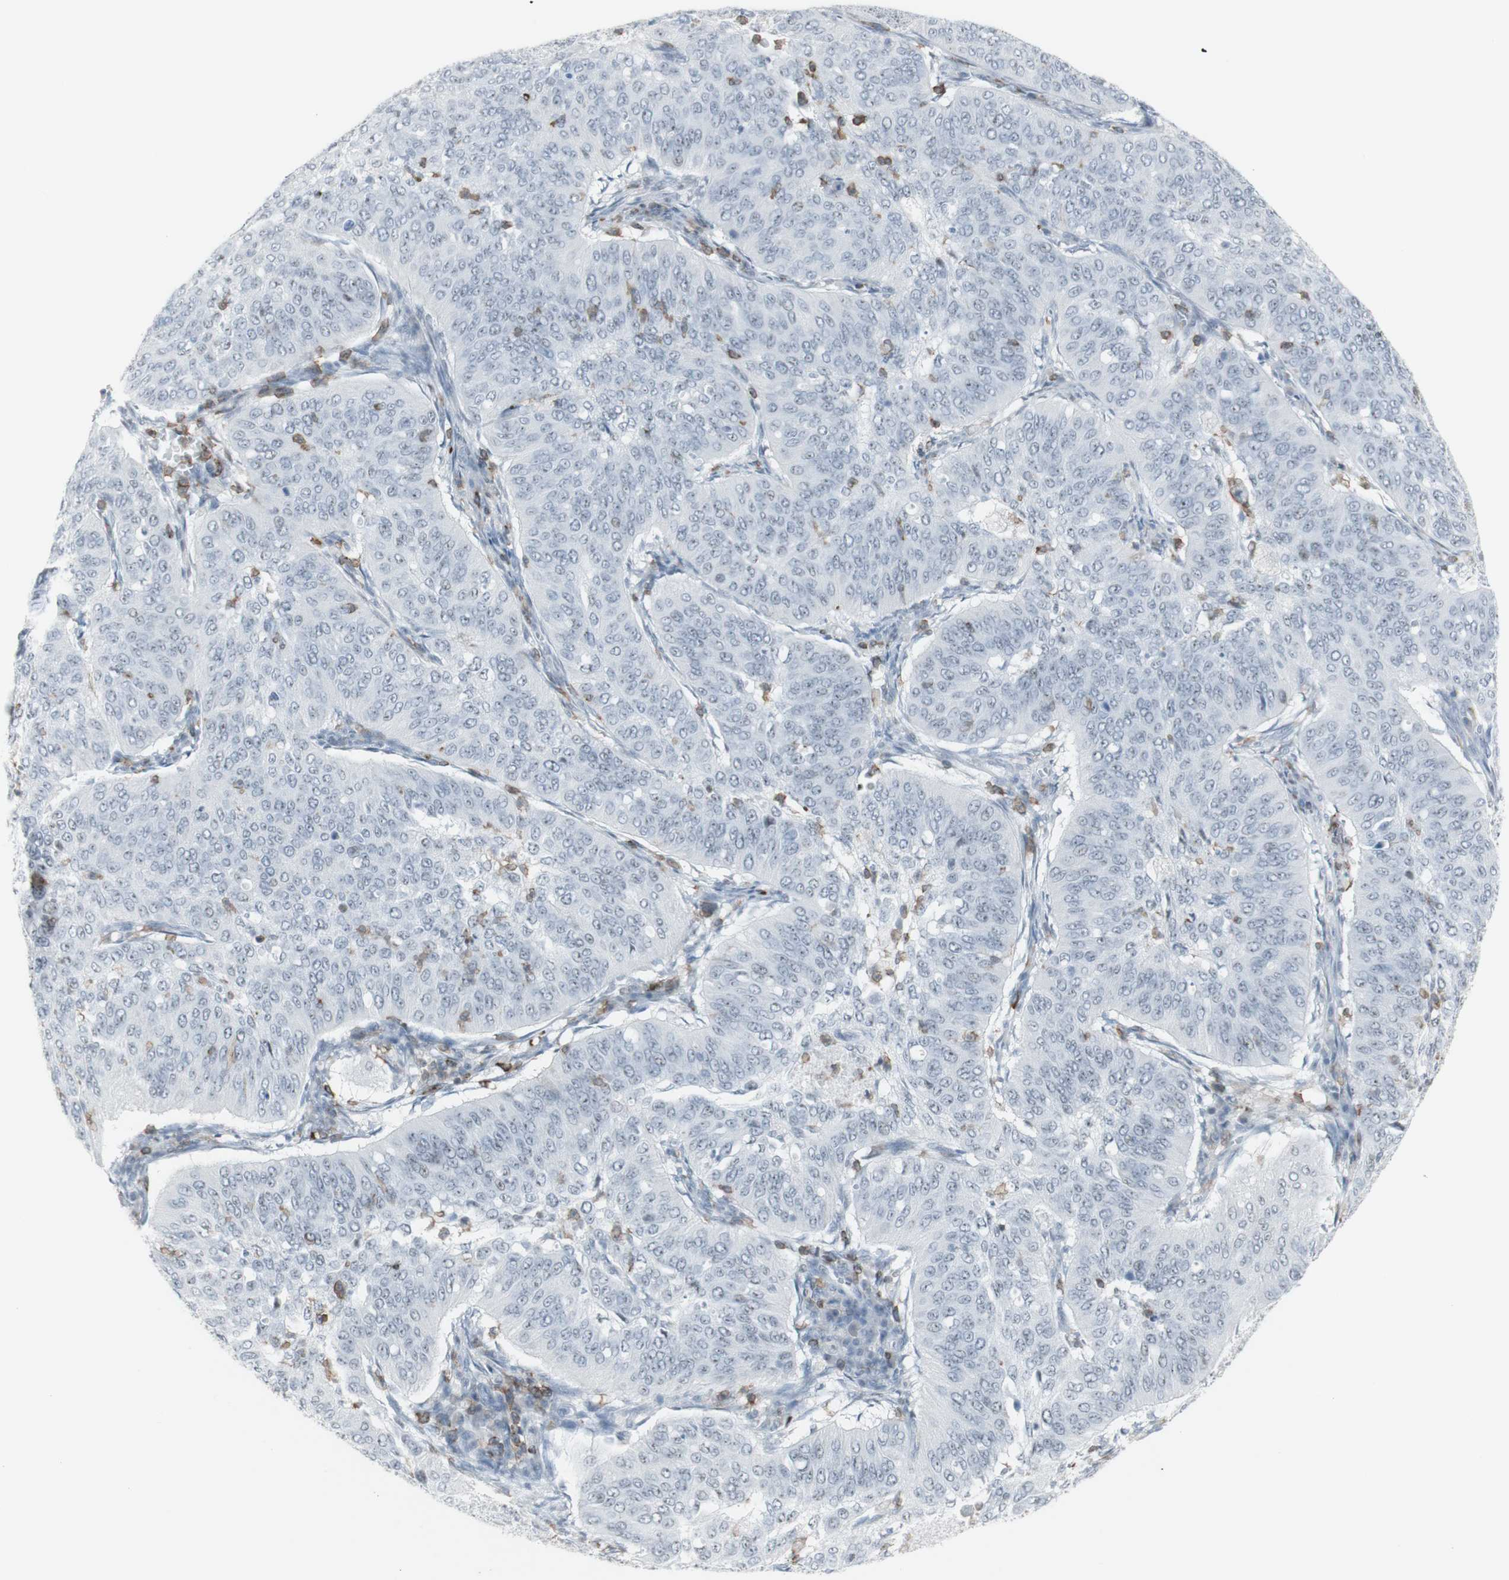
{"staining": {"intensity": "negative", "quantity": "none", "location": "none"}, "tissue": "cervical cancer", "cell_type": "Tumor cells", "image_type": "cancer", "snomed": [{"axis": "morphology", "description": "Normal tissue, NOS"}, {"axis": "morphology", "description": "Squamous cell carcinoma, NOS"}, {"axis": "topography", "description": "Cervix"}], "caption": "IHC of human squamous cell carcinoma (cervical) reveals no positivity in tumor cells.", "gene": "NRG1", "patient": {"sex": "female", "age": 39}}